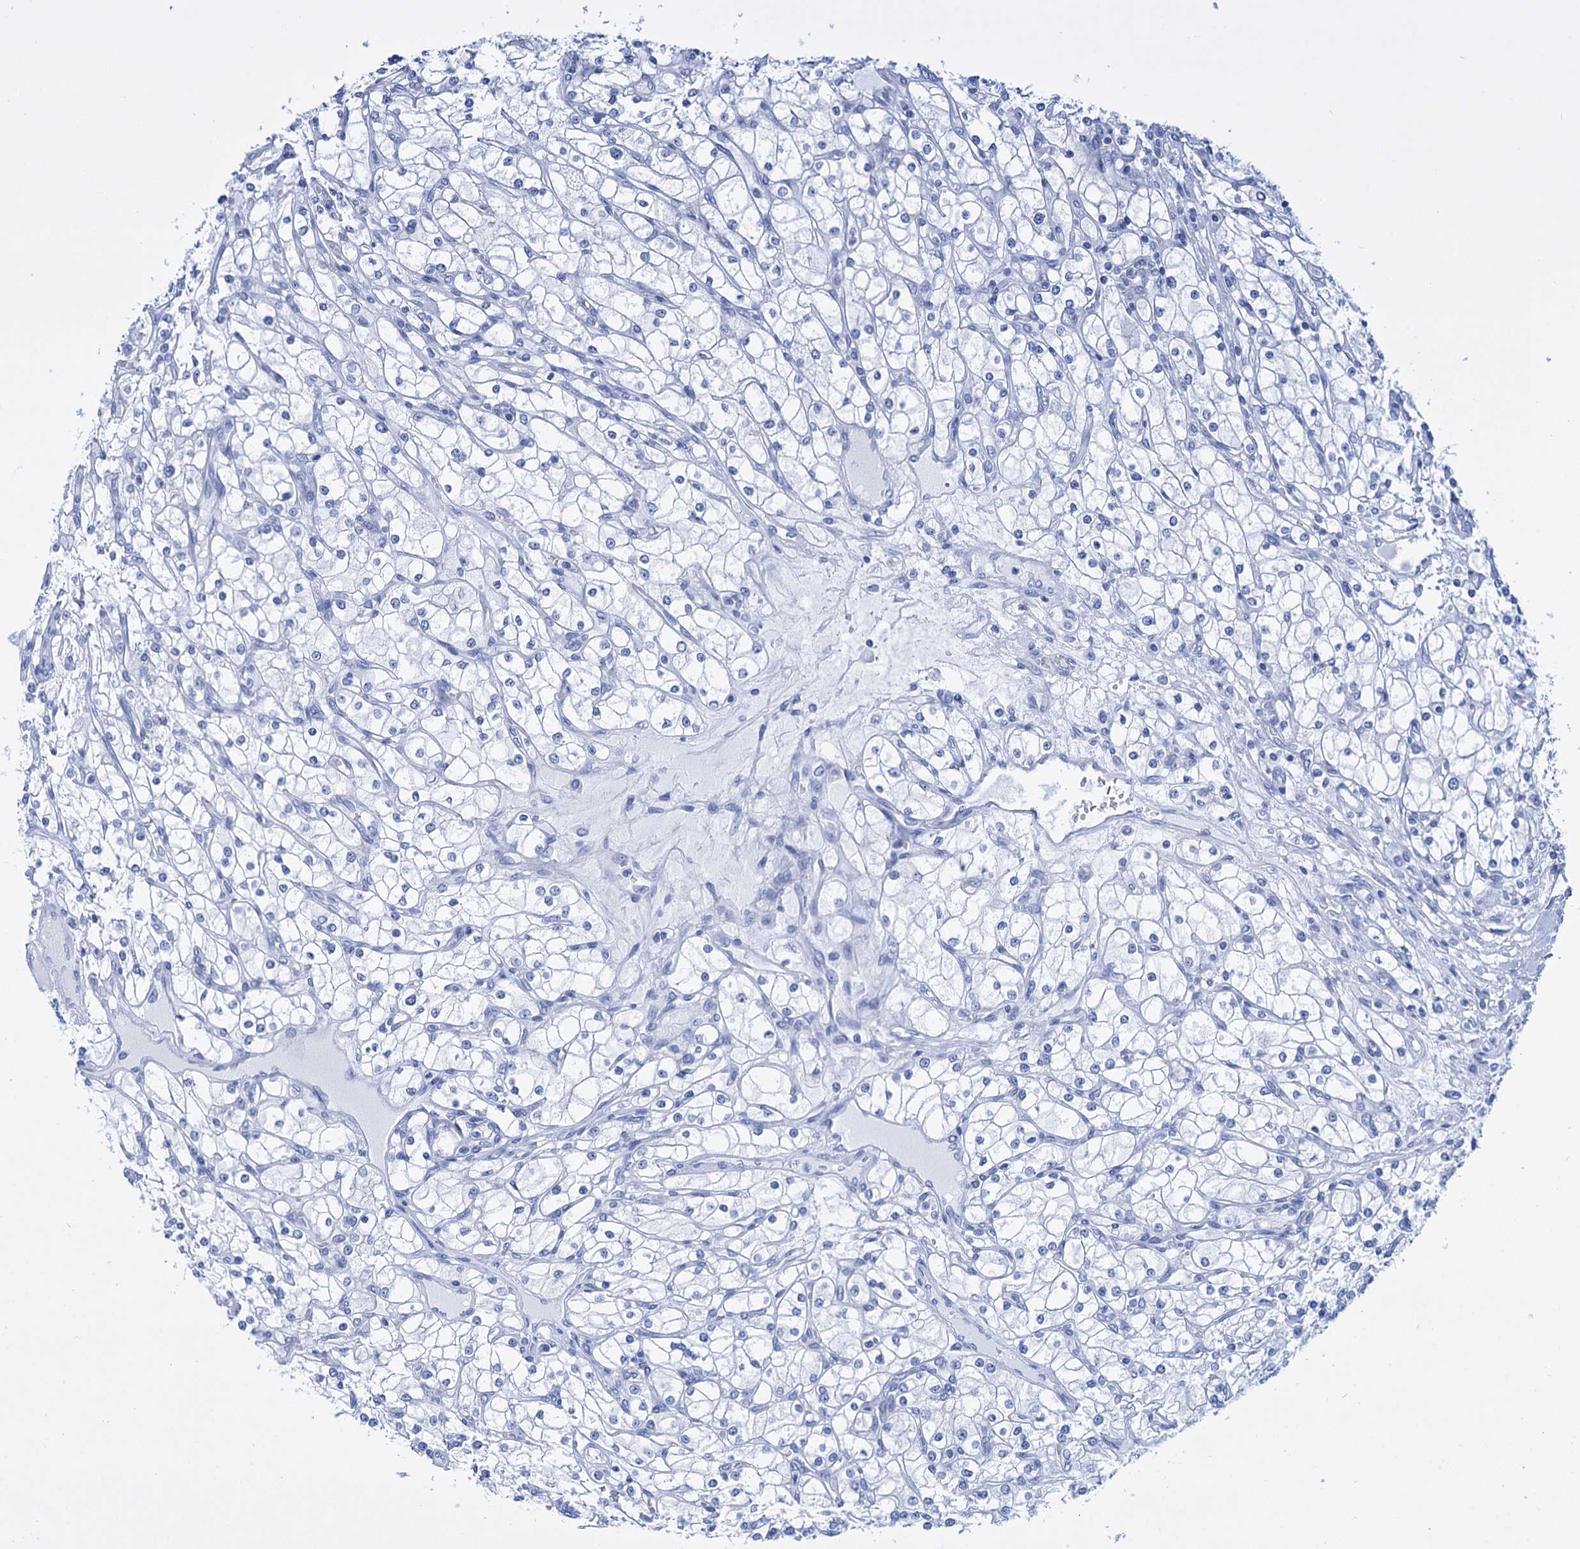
{"staining": {"intensity": "negative", "quantity": "none", "location": "none"}, "tissue": "renal cancer", "cell_type": "Tumor cells", "image_type": "cancer", "snomed": [{"axis": "morphology", "description": "Adenocarcinoma, NOS"}, {"axis": "topography", "description": "Kidney"}], "caption": "IHC of human adenocarcinoma (renal) demonstrates no positivity in tumor cells.", "gene": "FBXW12", "patient": {"sex": "male", "age": 80}}